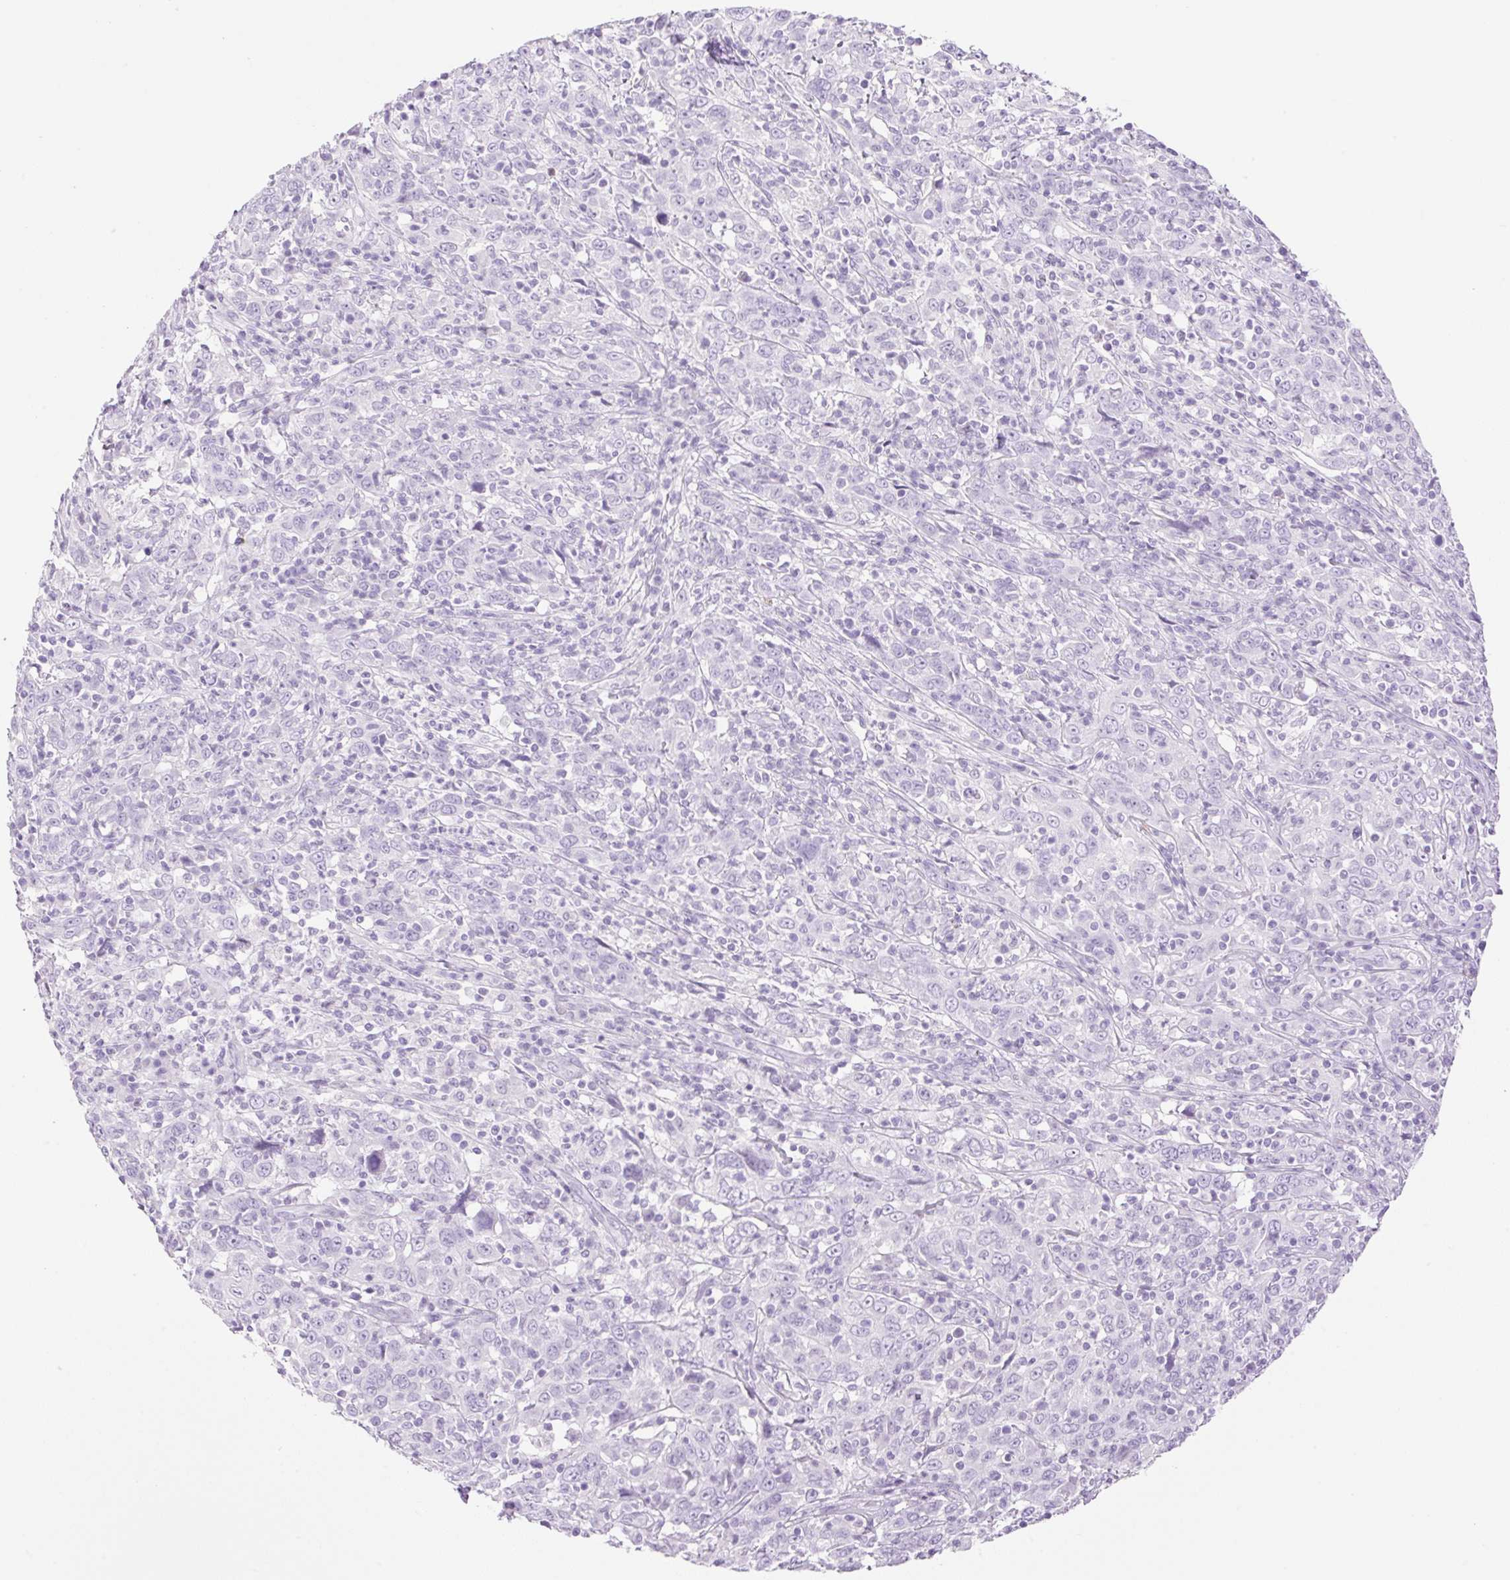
{"staining": {"intensity": "negative", "quantity": "none", "location": "none"}, "tissue": "cervical cancer", "cell_type": "Tumor cells", "image_type": "cancer", "snomed": [{"axis": "morphology", "description": "Squamous cell carcinoma, NOS"}, {"axis": "topography", "description": "Cervix"}], "caption": "A high-resolution histopathology image shows immunohistochemistry staining of cervical cancer, which shows no significant staining in tumor cells.", "gene": "SP140L", "patient": {"sex": "female", "age": 46}}